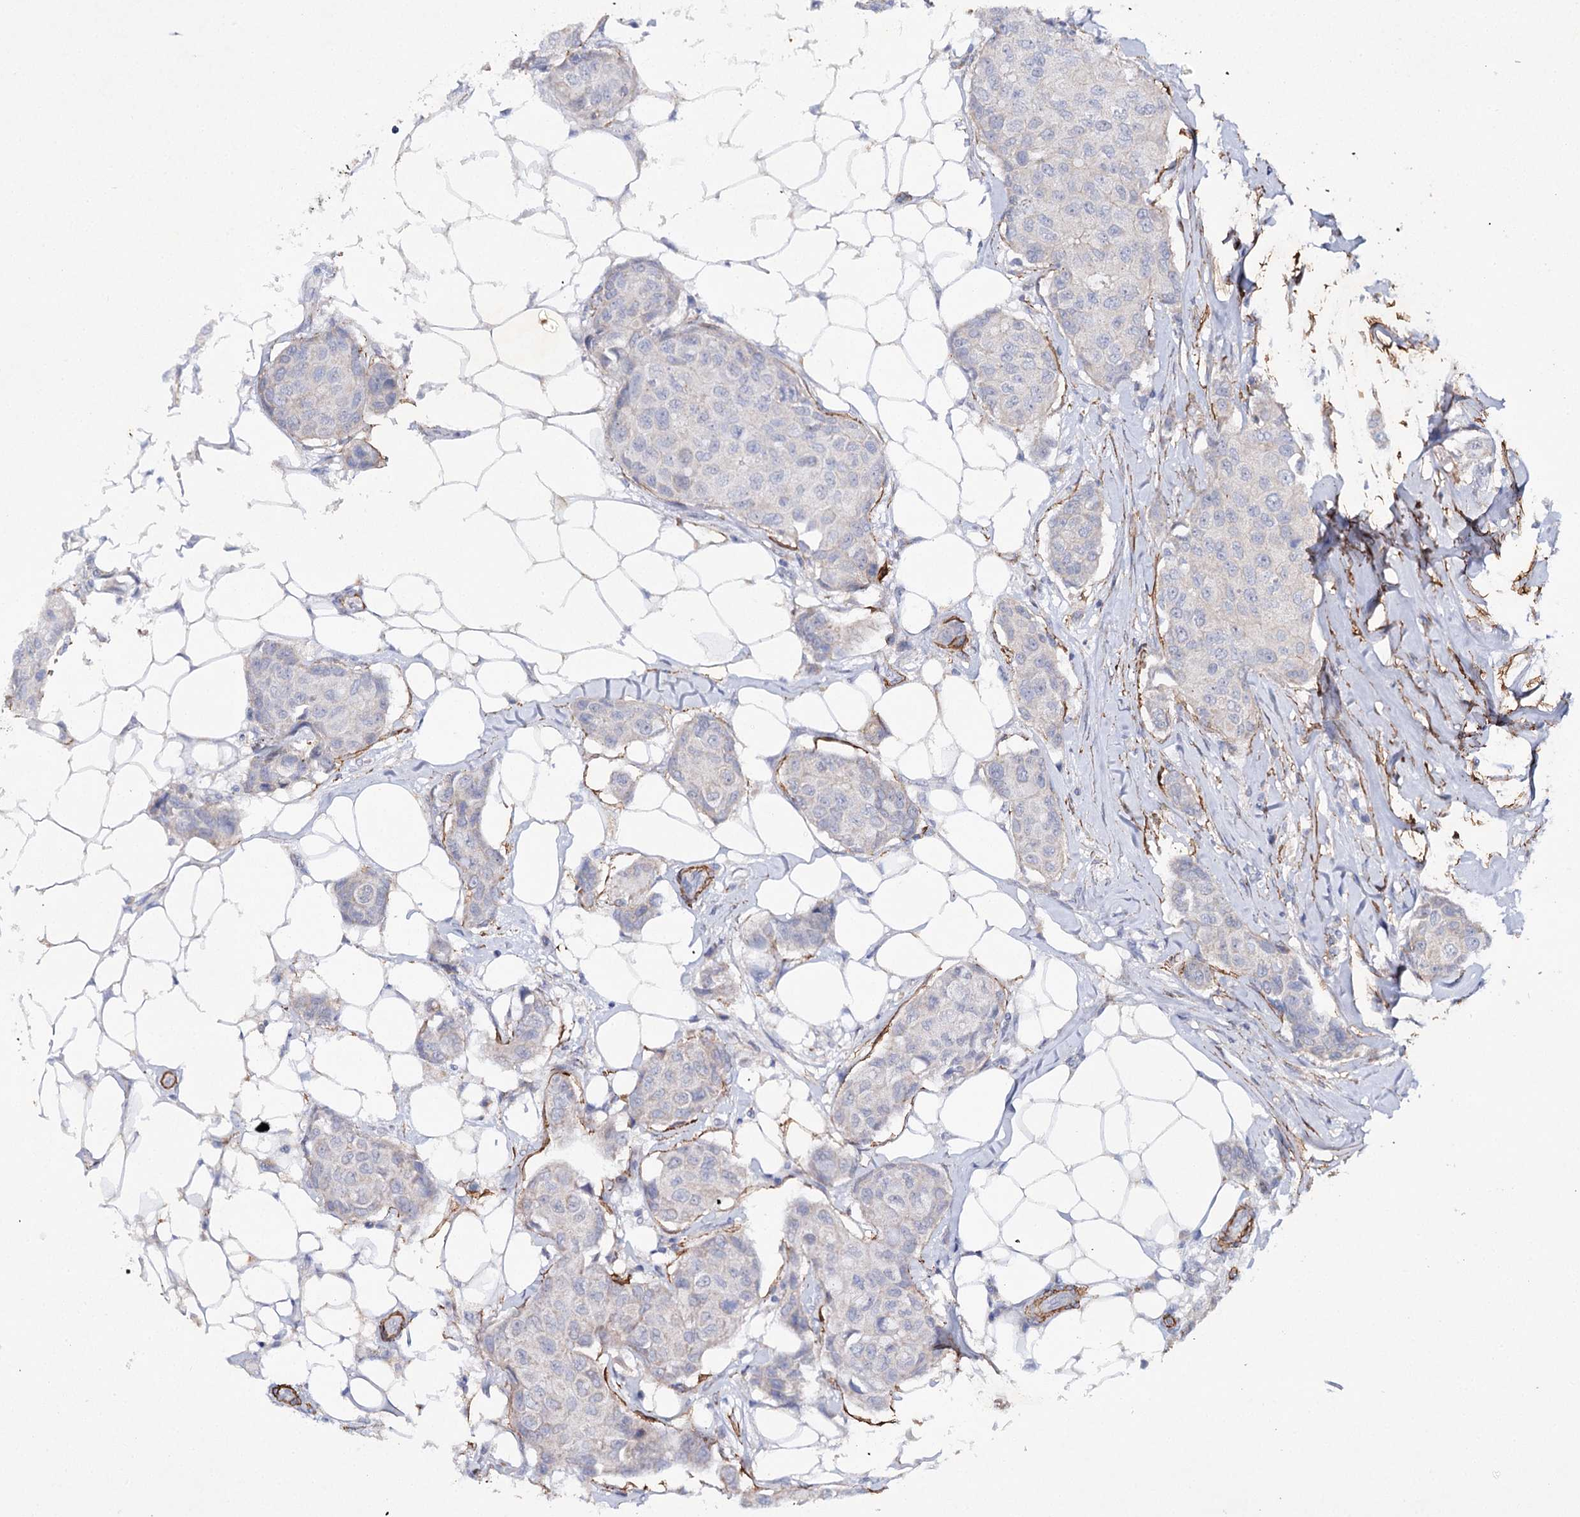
{"staining": {"intensity": "negative", "quantity": "none", "location": "none"}, "tissue": "breast cancer", "cell_type": "Tumor cells", "image_type": "cancer", "snomed": [{"axis": "morphology", "description": "Duct carcinoma"}, {"axis": "topography", "description": "Breast"}], "caption": "Tumor cells show no significant protein staining in infiltrating ductal carcinoma (breast).", "gene": "RTN2", "patient": {"sex": "female", "age": 80}}